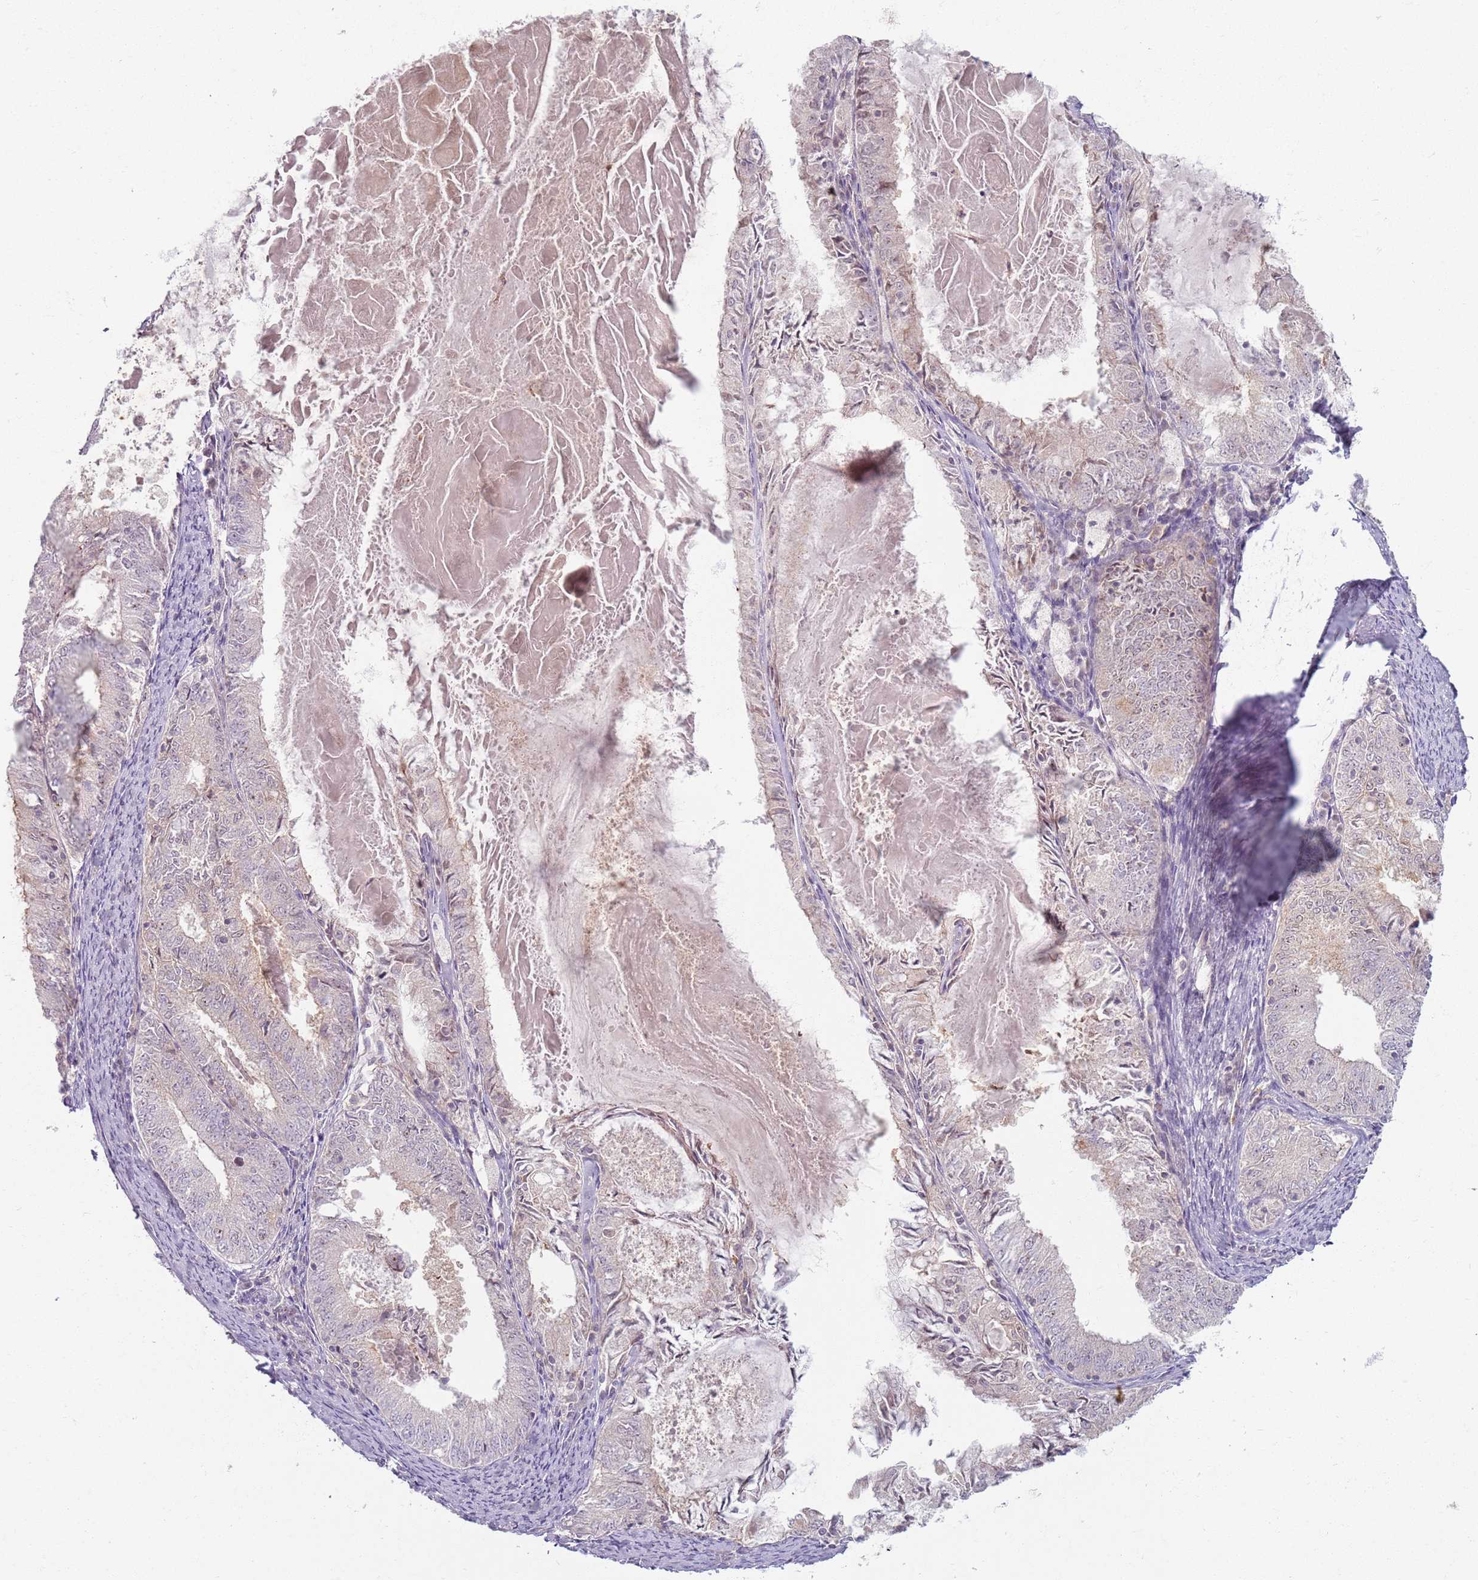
{"staining": {"intensity": "negative", "quantity": "none", "location": "none"}, "tissue": "endometrial cancer", "cell_type": "Tumor cells", "image_type": "cancer", "snomed": [{"axis": "morphology", "description": "Adenocarcinoma, NOS"}, {"axis": "topography", "description": "Endometrium"}], "caption": "Tumor cells show no significant protein expression in endometrial adenocarcinoma. The staining was performed using DAB (3,3'-diaminobenzidine) to visualize the protein expression in brown, while the nuclei were stained in blue with hematoxylin (Magnification: 20x).", "gene": "ZDHHC2", "patient": {"sex": "female", "age": 57}}